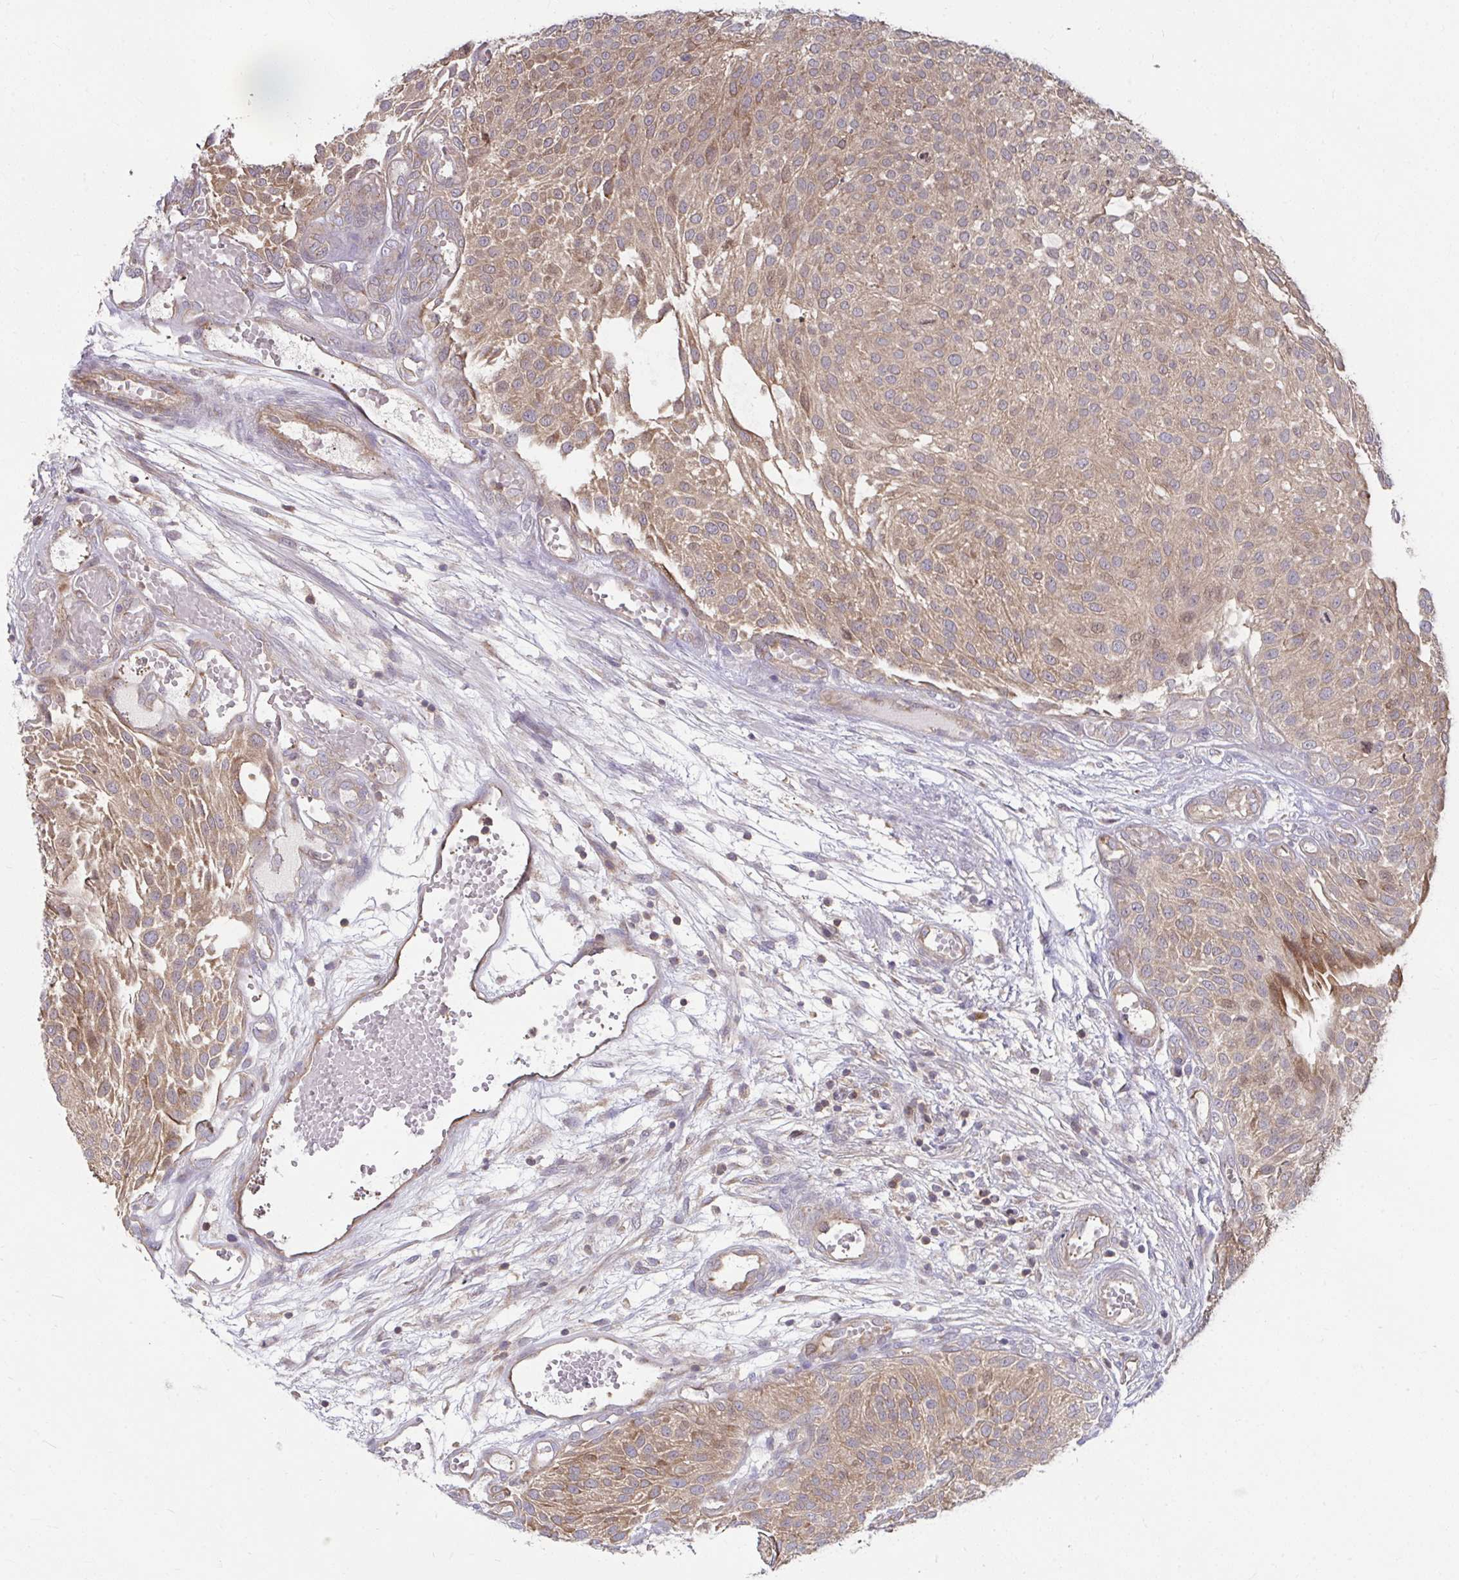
{"staining": {"intensity": "moderate", "quantity": ">75%", "location": "cytoplasmic/membranous"}, "tissue": "urothelial cancer", "cell_type": "Tumor cells", "image_type": "cancer", "snomed": [{"axis": "morphology", "description": "Urothelial carcinoma, NOS"}, {"axis": "topography", "description": "Urinary bladder"}], "caption": "Immunohistochemical staining of human urothelial cancer displays medium levels of moderate cytoplasmic/membranous protein expression in approximately >75% of tumor cells.", "gene": "PCDHB7", "patient": {"sex": "male", "age": 84}}